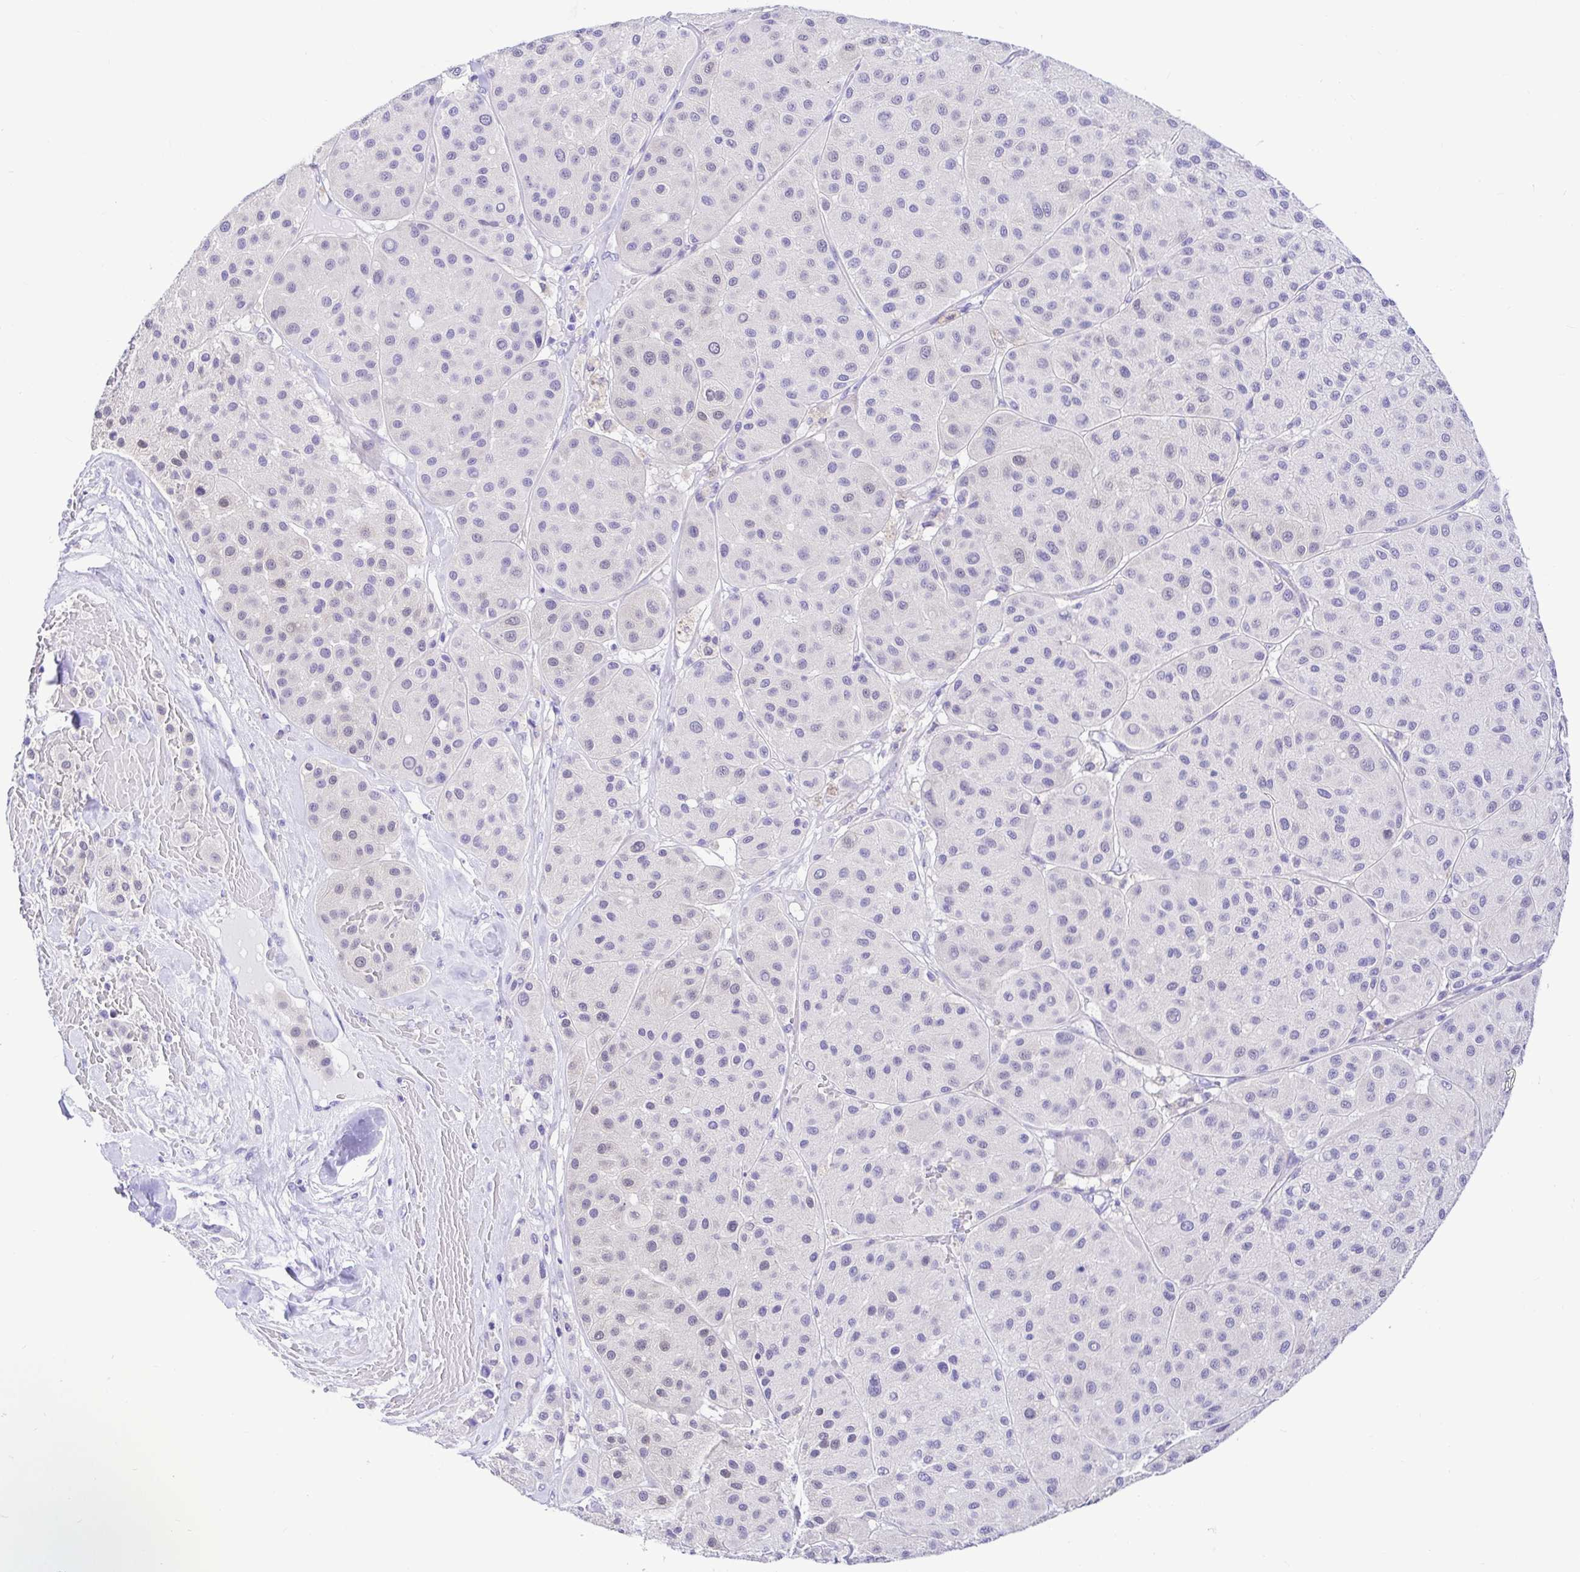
{"staining": {"intensity": "negative", "quantity": "none", "location": "none"}, "tissue": "melanoma", "cell_type": "Tumor cells", "image_type": "cancer", "snomed": [{"axis": "morphology", "description": "Malignant melanoma, Metastatic site"}, {"axis": "topography", "description": "Smooth muscle"}], "caption": "This is an immunohistochemistry micrograph of malignant melanoma (metastatic site). There is no positivity in tumor cells.", "gene": "BACE2", "patient": {"sex": "male", "age": 41}}